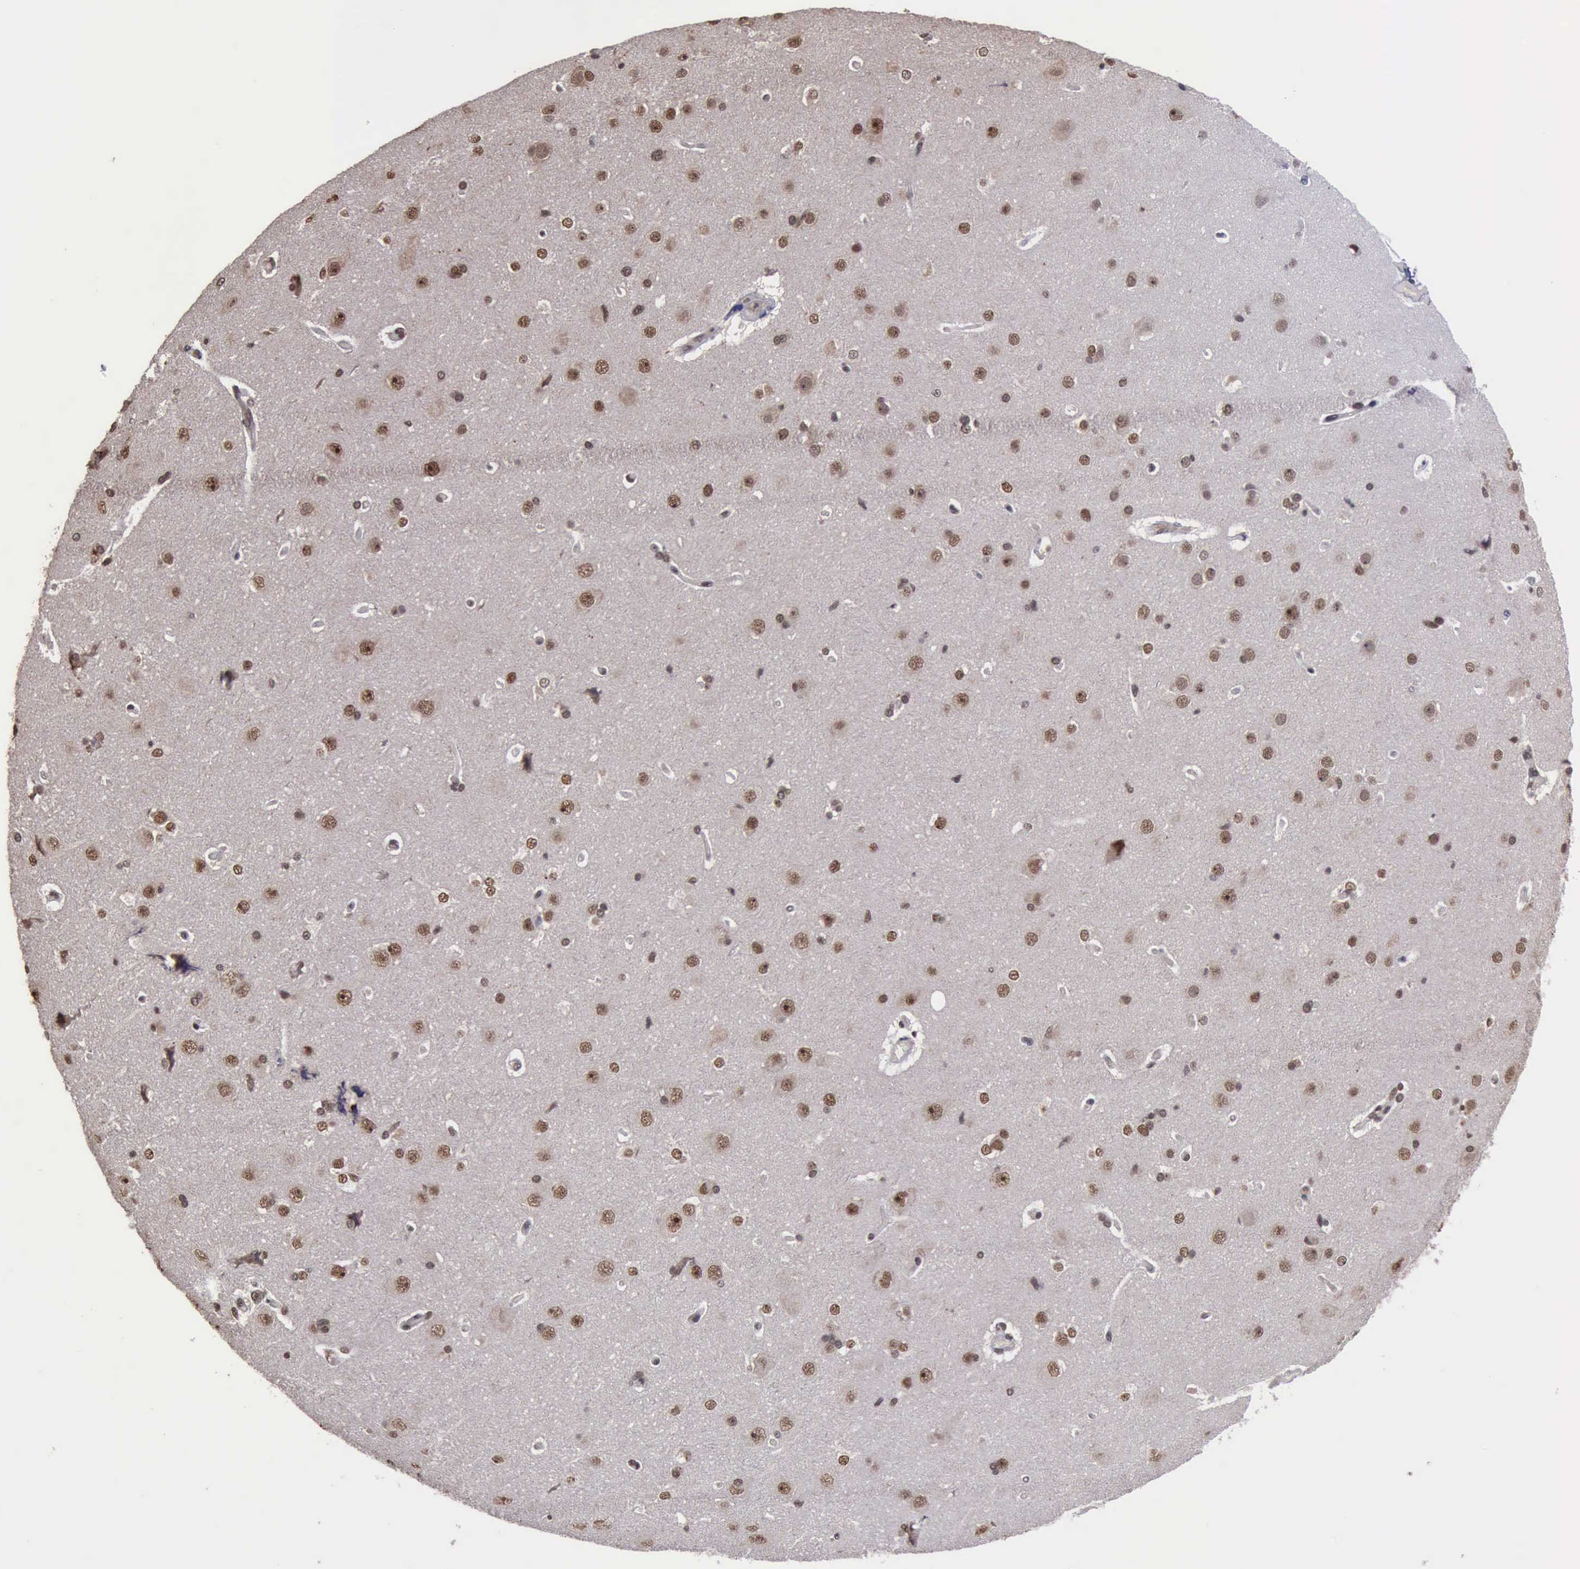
{"staining": {"intensity": "moderate", "quantity": ">75%", "location": "nuclear"}, "tissue": "cerebral cortex", "cell_type": "Endothelial cells", "image_type": "normal", "snomed": [{"axis": "morphology", "description": "Normal tissue, NOS"}, {"axis": "topography", "description": "Cerebral cortex"}], "caption": "Cerebral cortex stained for a protein (brown) displays moderate nuclear positive positivity in approximately >75% of endothelial cells.", "gene": "TRMT2A", "patient": {"sex": "female", "age": 45}}